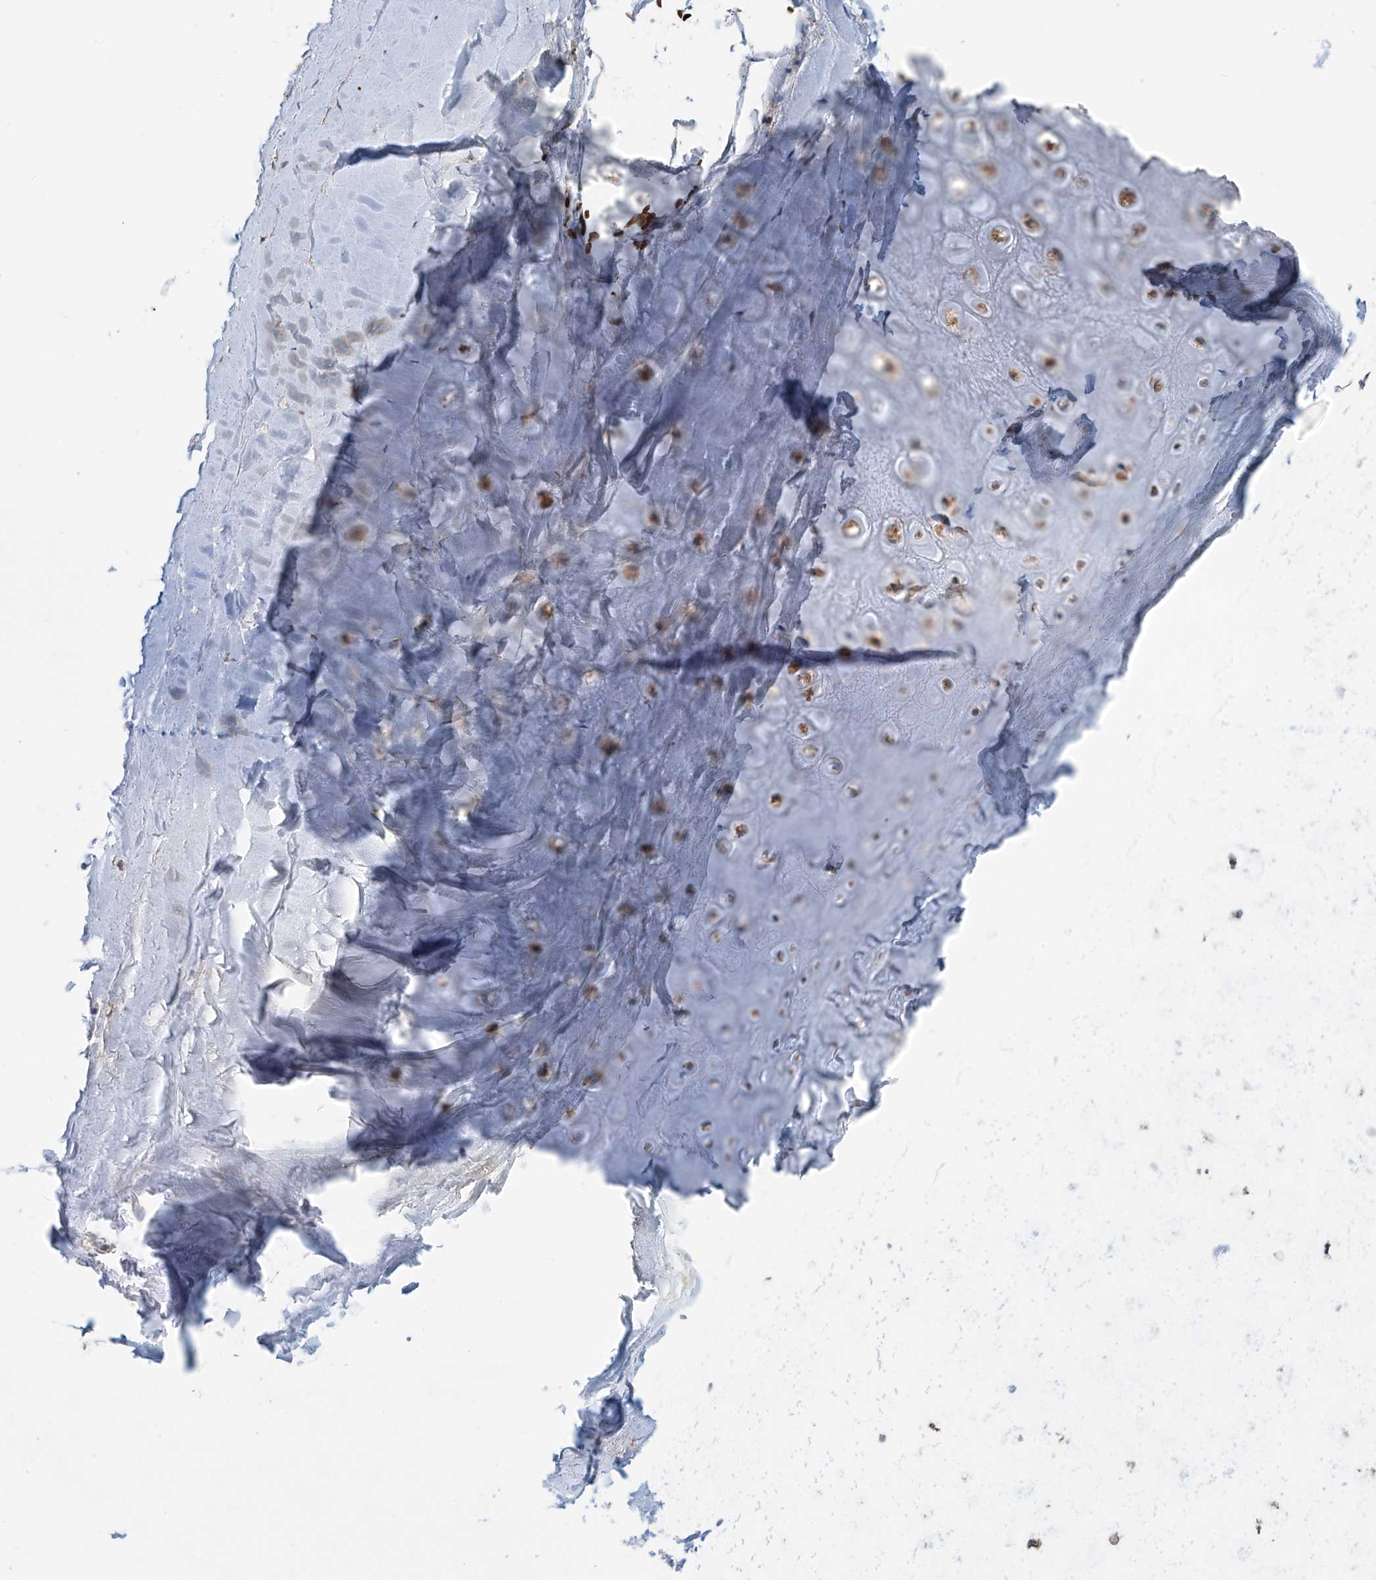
{"staining": {"intensity": "negative", "quantity": "none", "location": "none"}, "tissue": "adipose tissue", "cell_type": "Adipocytes", "image_type": "normal", "snomed": [{"axis": "morphology", "description": "Normal tissue, NOS"}, {"axis": "morphology", "description": "Basal cell carcinoma"}, {"axis": "topography", "description": "Skin"}], "caption": "This is an immunohistochemistry (IHC) photomicrograph of unremarkable adipose tissue. There is no expression in adipocytes.", "gene": "COMMD1", "patient": {"sex": "female", "age": 89}}